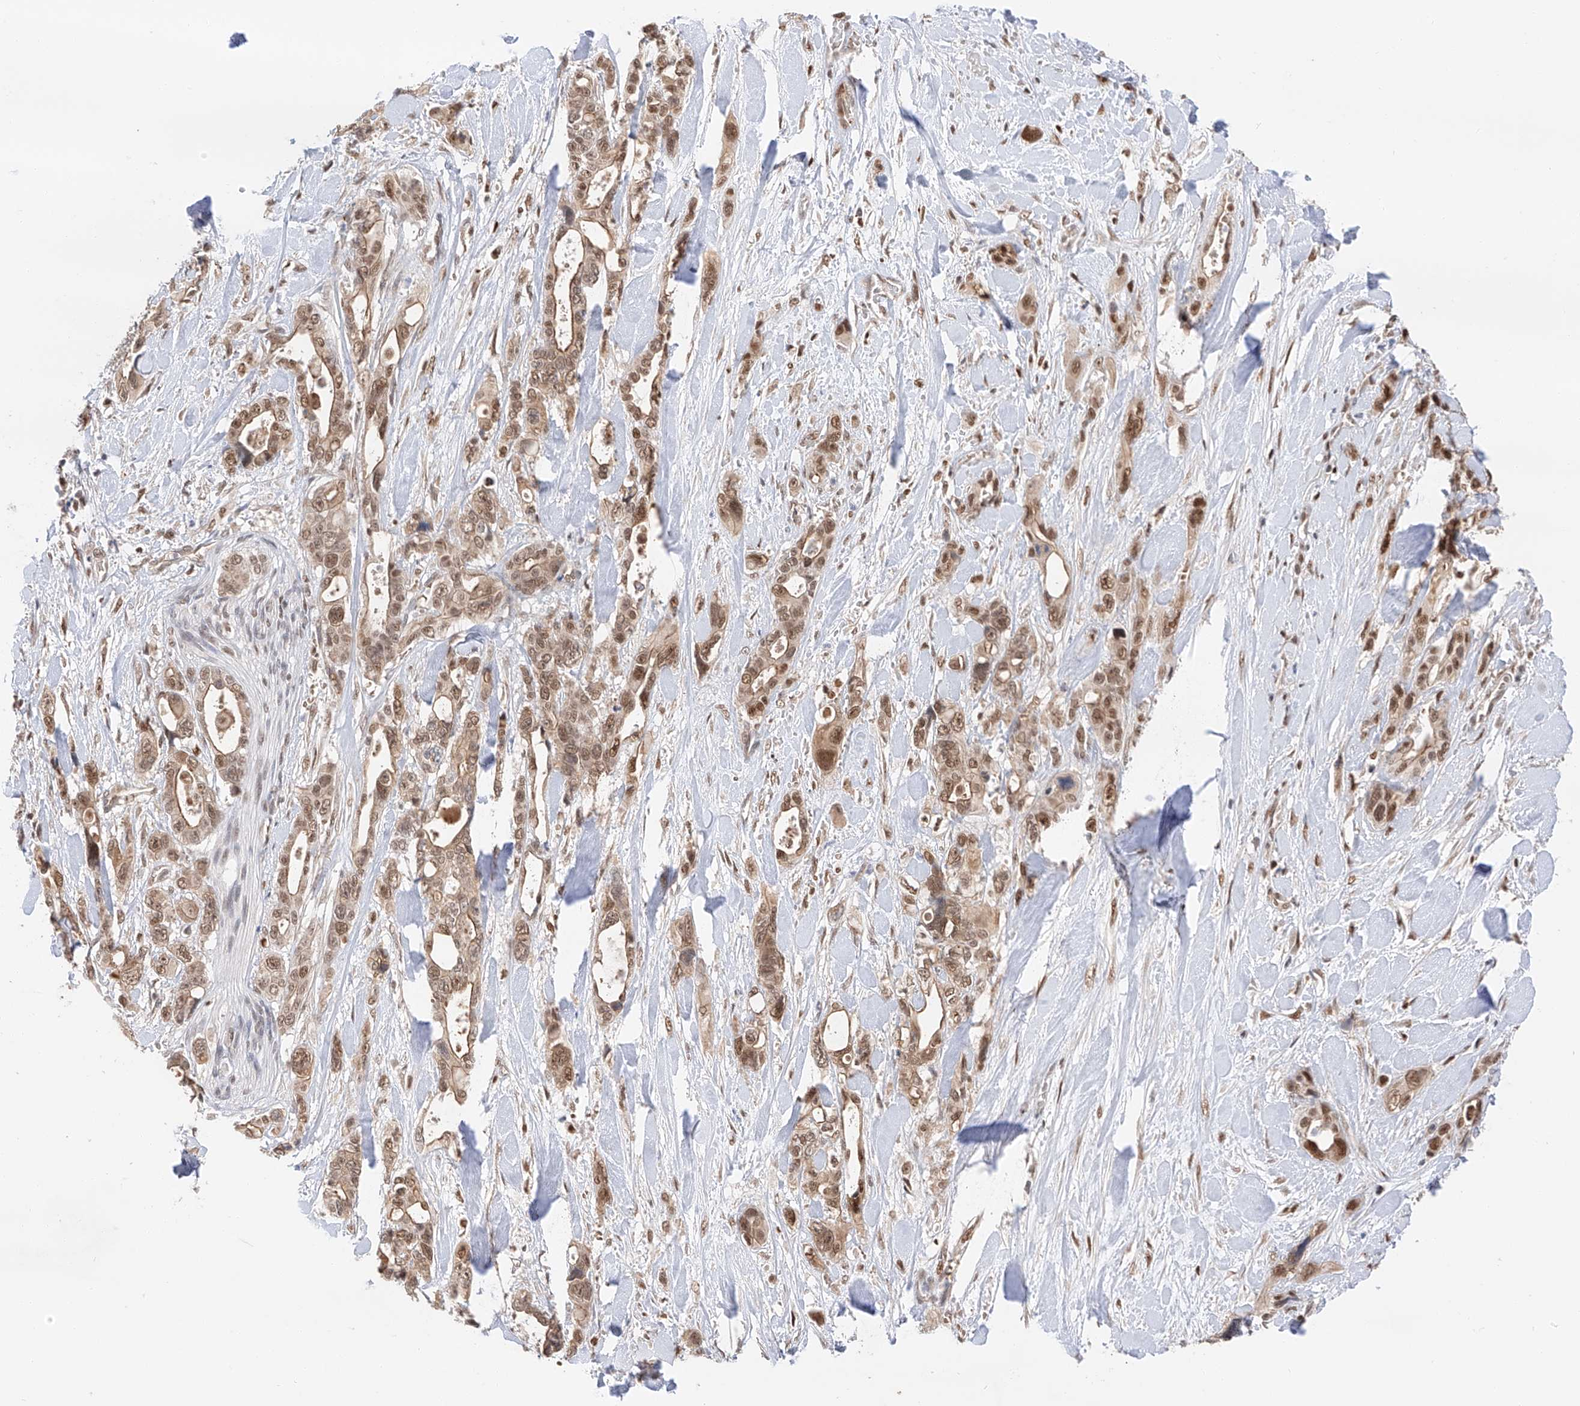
{"staining": {"intensity": "moderate", "quantity": ">75%", "location": "nuclear"}, "tissue": "pancreatic cancer", "cell_type": "Tumor cells", "image_type": "cancer", "snomed": [{"axis": "morphology", "description": "Adenocarcinoma, NOS"}, {"axis": "topography", "description": "Pancreas"}], "caption": "The immunohistochemical stain shows moderate nuclear staining in tumor cells of pancreatic adenocarcinoma tissue.", "gene": "POGK", "patient": {"sex": "male", "age": 46}}